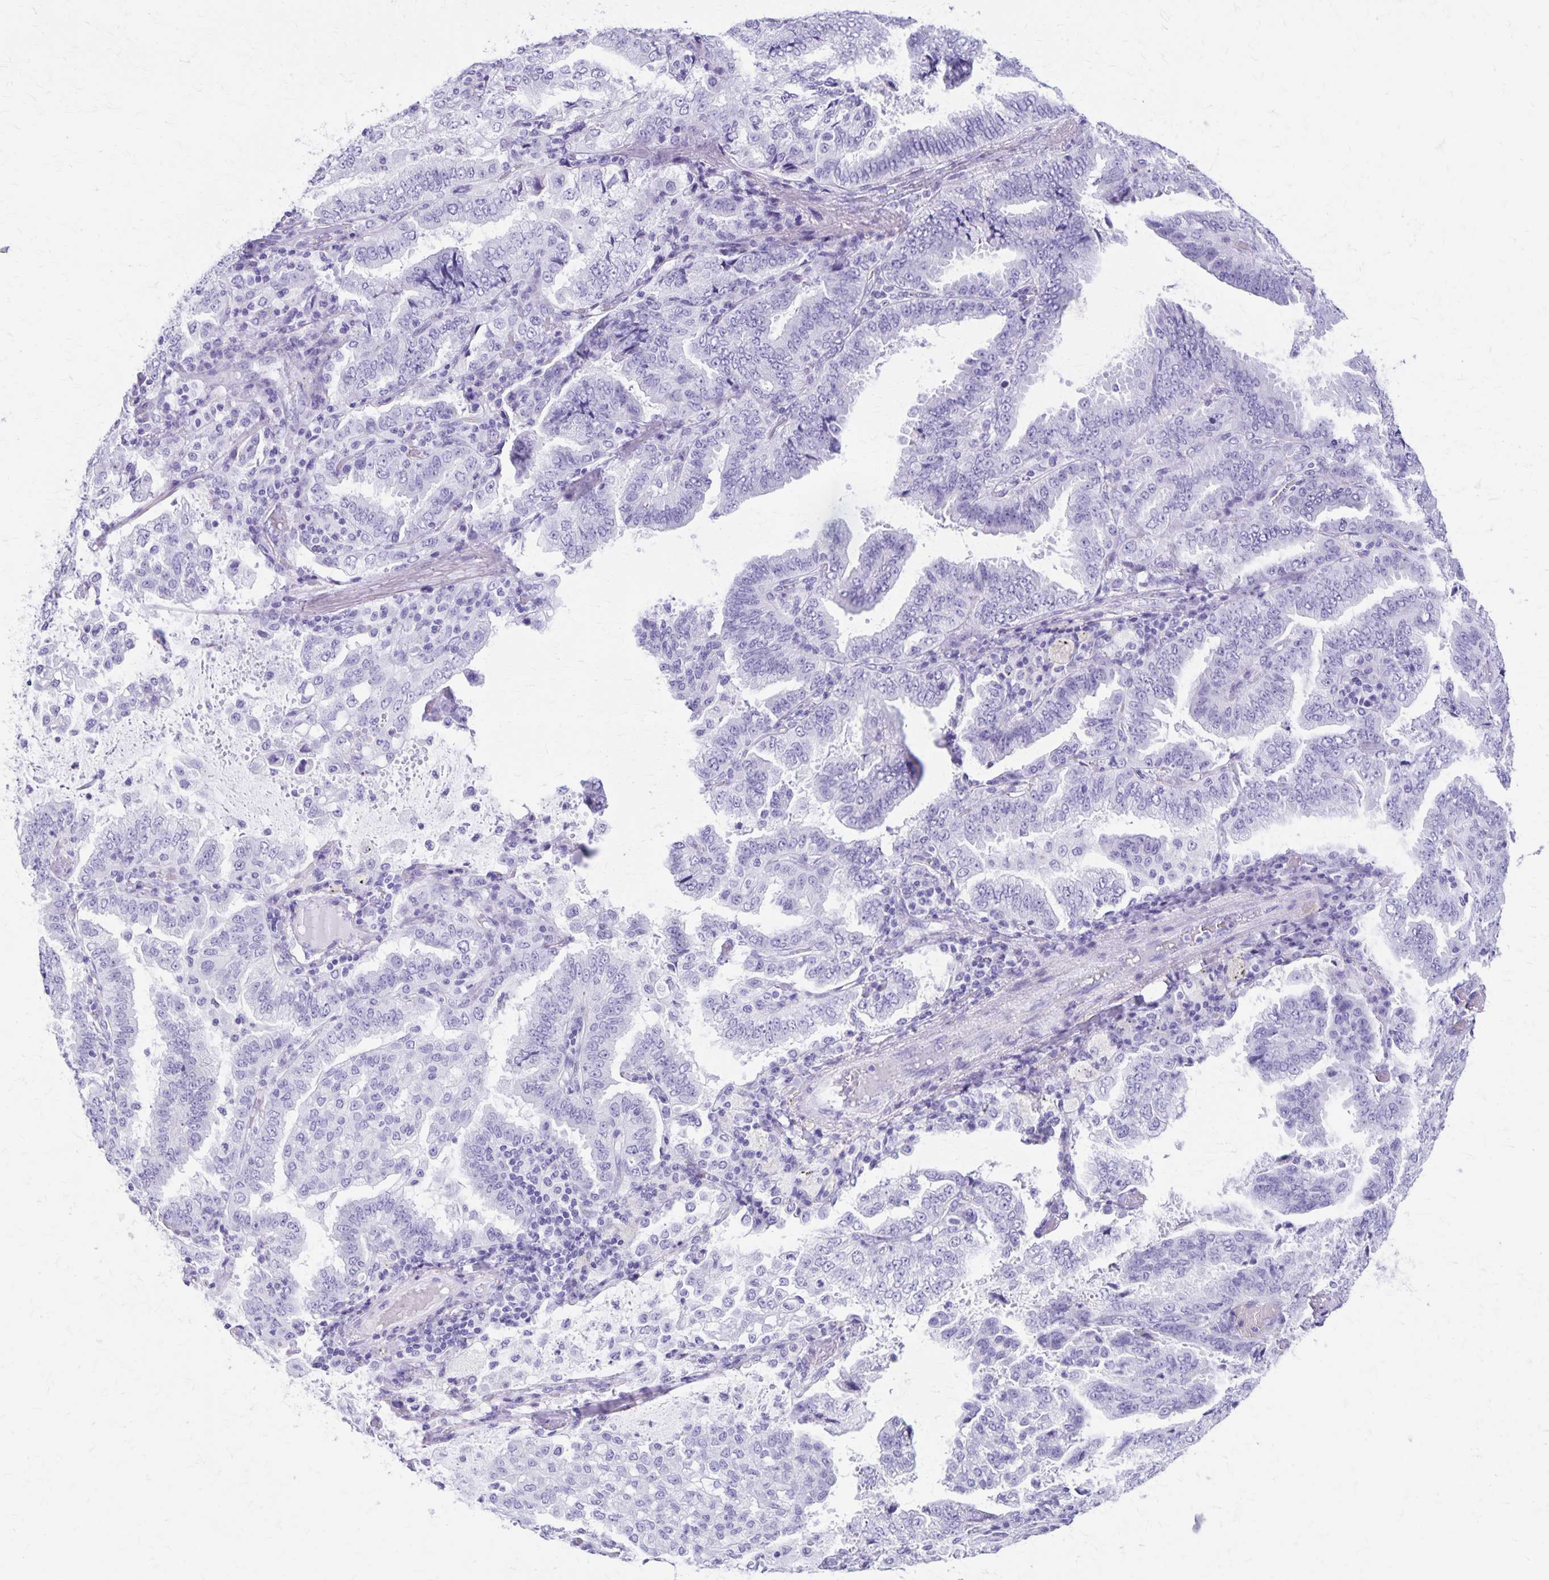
{"staining": {"intensity": "negative", "quantity": "none", "location": "none"}, "tissue": "lung cancer", "cell_type": "Tumor cells", "image_type": "cancer", "snomed": [{"axis": "morphology", "description": "Aneuploidy"}, {"axis": "morphology", "description": "Adenocarcinoma, NOS"}, {"axis": "morphology", "description": "Adenocarcinoma, metastatic, NOS"}, {"axis": "topography", "description": "Lymph node"}, {"axis": "topography", "description": "Lung"}], "caption": "A photomicrograph of lung metastatic adenocarcinoma stained for a protein demonstrates no brown staining in tumor cells.", "gene": "DEFA5", "patient": {"sex": "female", "age": 48}}